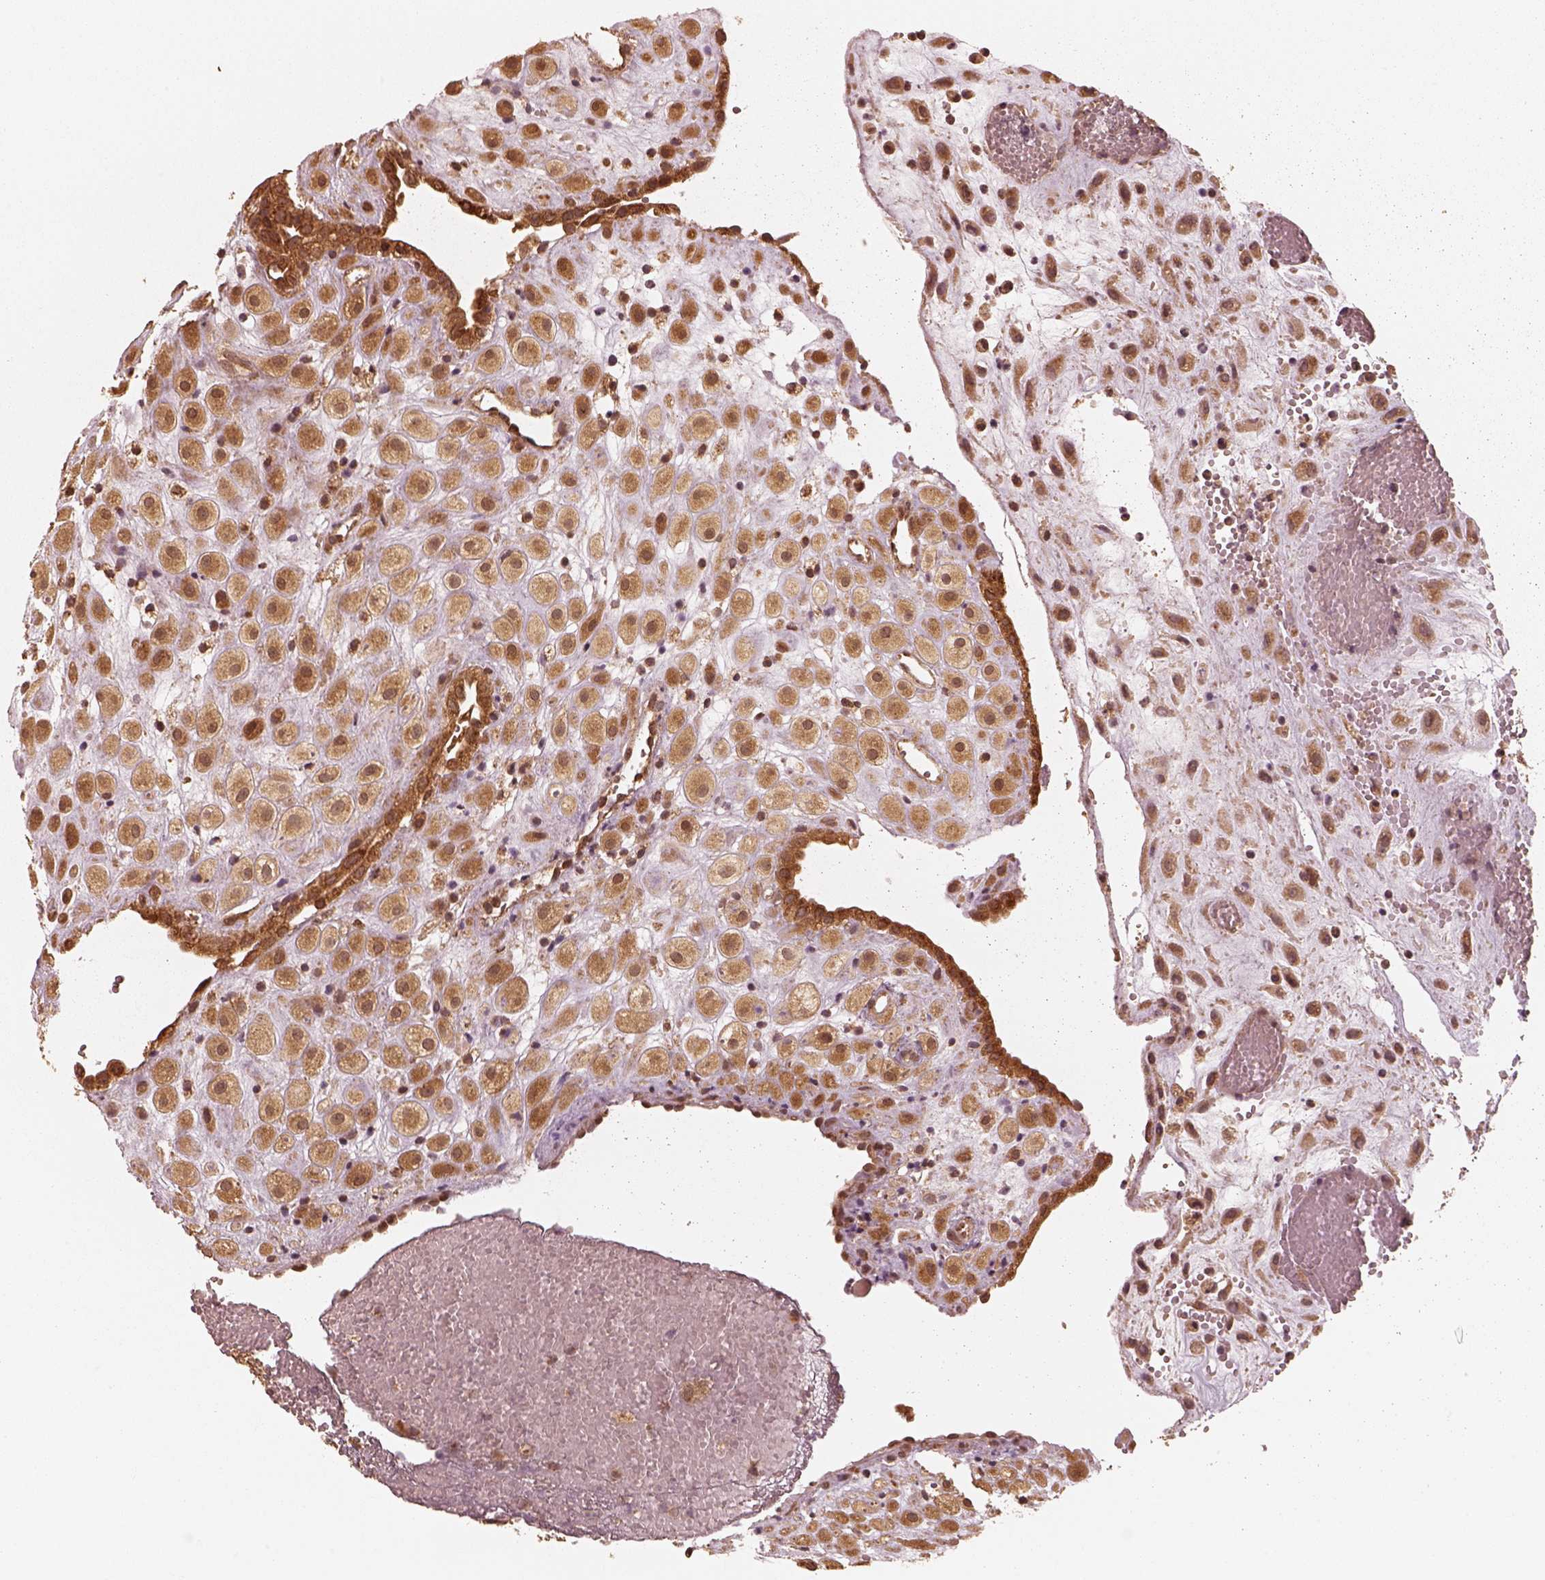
{"staining": {"intensity": "moderate", "quantity": ">75%", "location": "cytoplasmic/membranous"}, "tissue": "placenta", "cell_type": "Decidual cells", "image_type": "normal", "snomed": [{"axis": "morphology", "description": "Normal tissue, NOS"}, {"axis": "topography", "description": "Placenta"}], "caption": "IHC photomicrograph of benign human placenta stained for a protein (brown), which shows medium levels of moderate cytoplasmic/membranous positivity in approximately >75% of decidual cells.", "gene": "DNAJC25", "patient": {"sex": "female", "age": 24}}